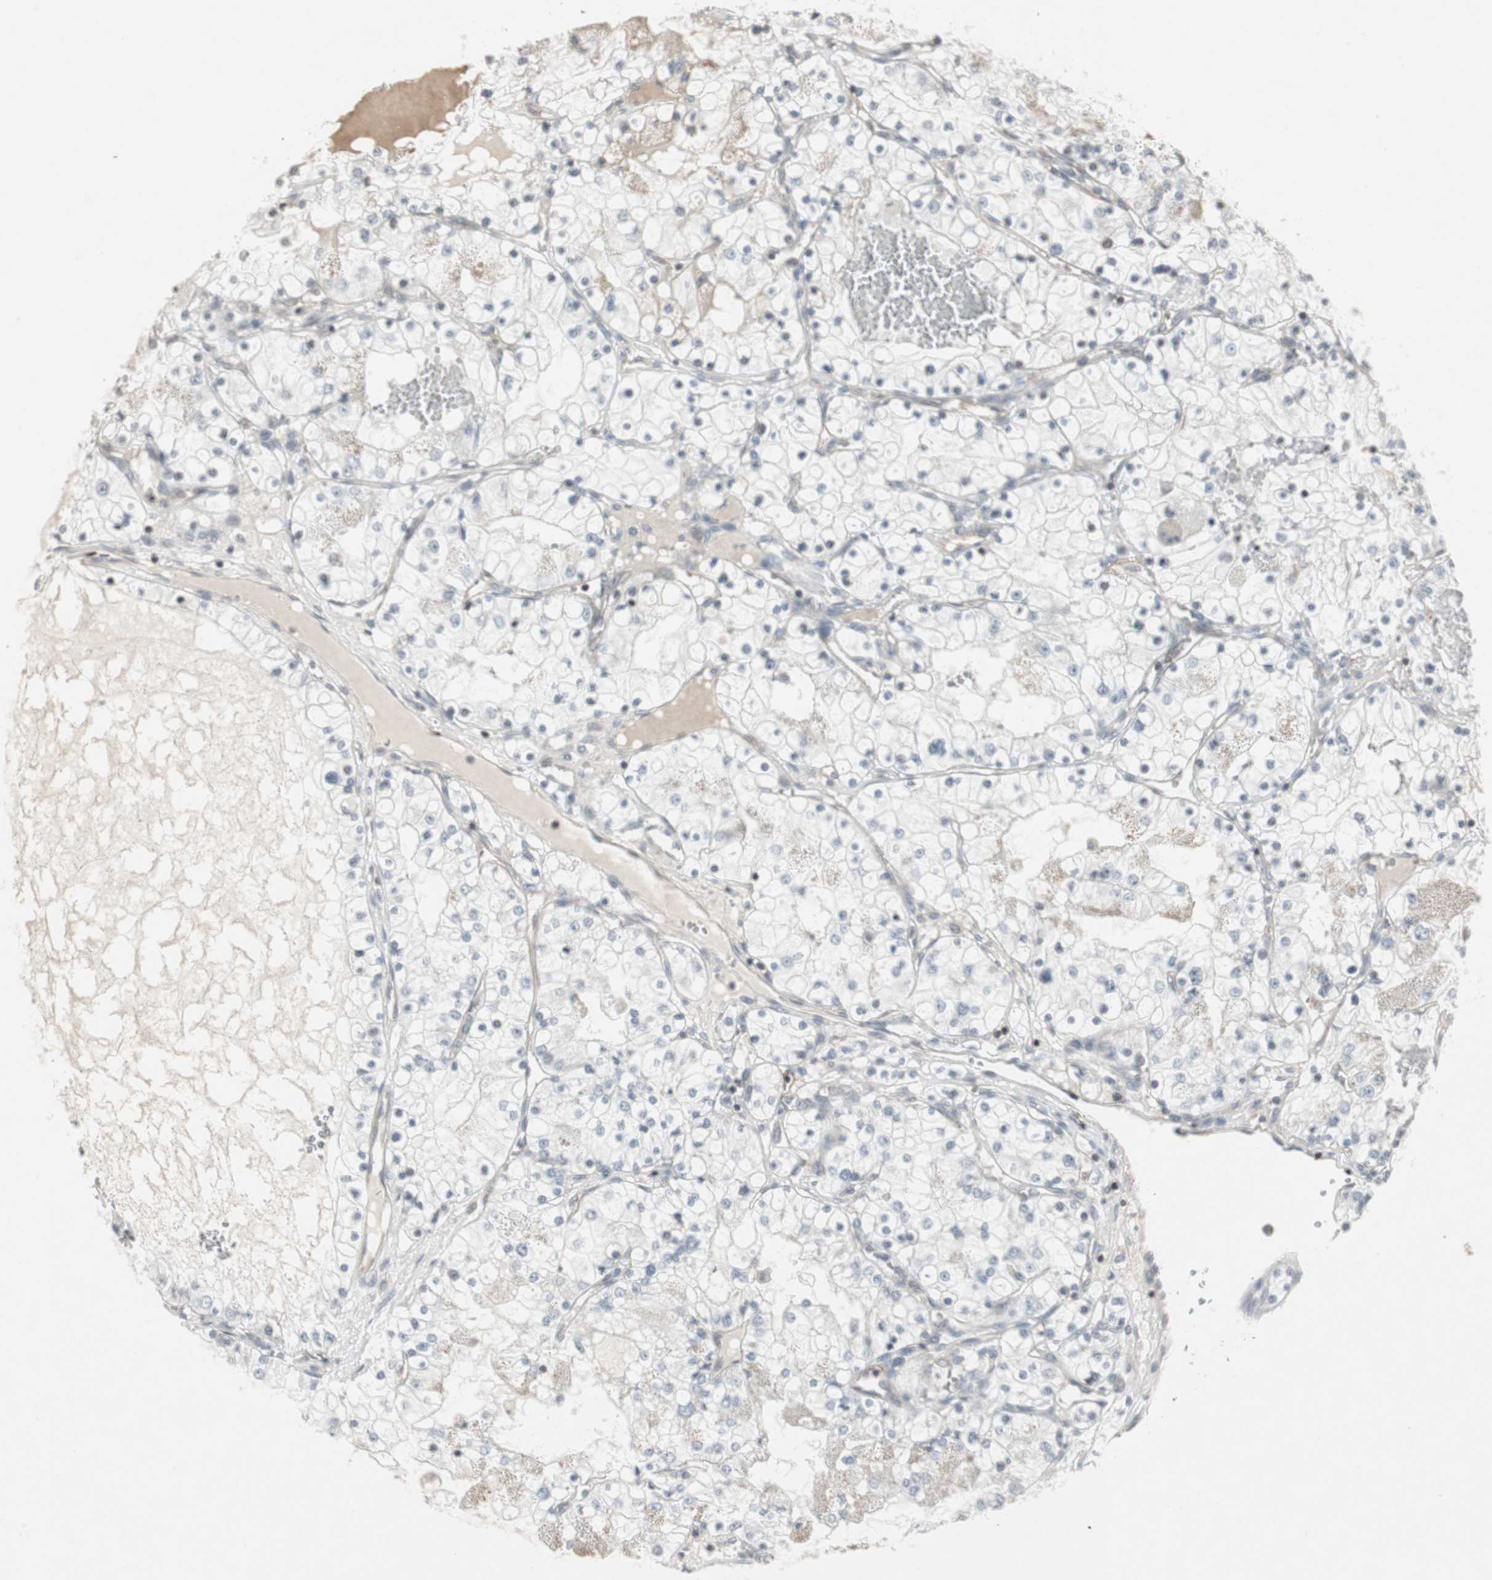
{"staining": {"intensity": "negative", "quantity": "none", "location": "none"}, "tissue": "renal cancer", "cell_type": "Tumor cells", "image_type": "cancer", "snomed": [{"axis": "morphology", "description": "Adenocarcinoma, NOS"}, {"axis": "topography", "description": "Kidney"}], "caption": "A micrograph of renal cancer (adenocarcinoma) stained for a protein exhibits no brown staining in tumor cells. The staining was performed using DAB to visualize the protein expression in brown, while the nuclei were stained in blue with hematoxylin (Magnification: 20x).", "gene": "ARHGEF1", "patient": {"sex": "male", "age": 68}}